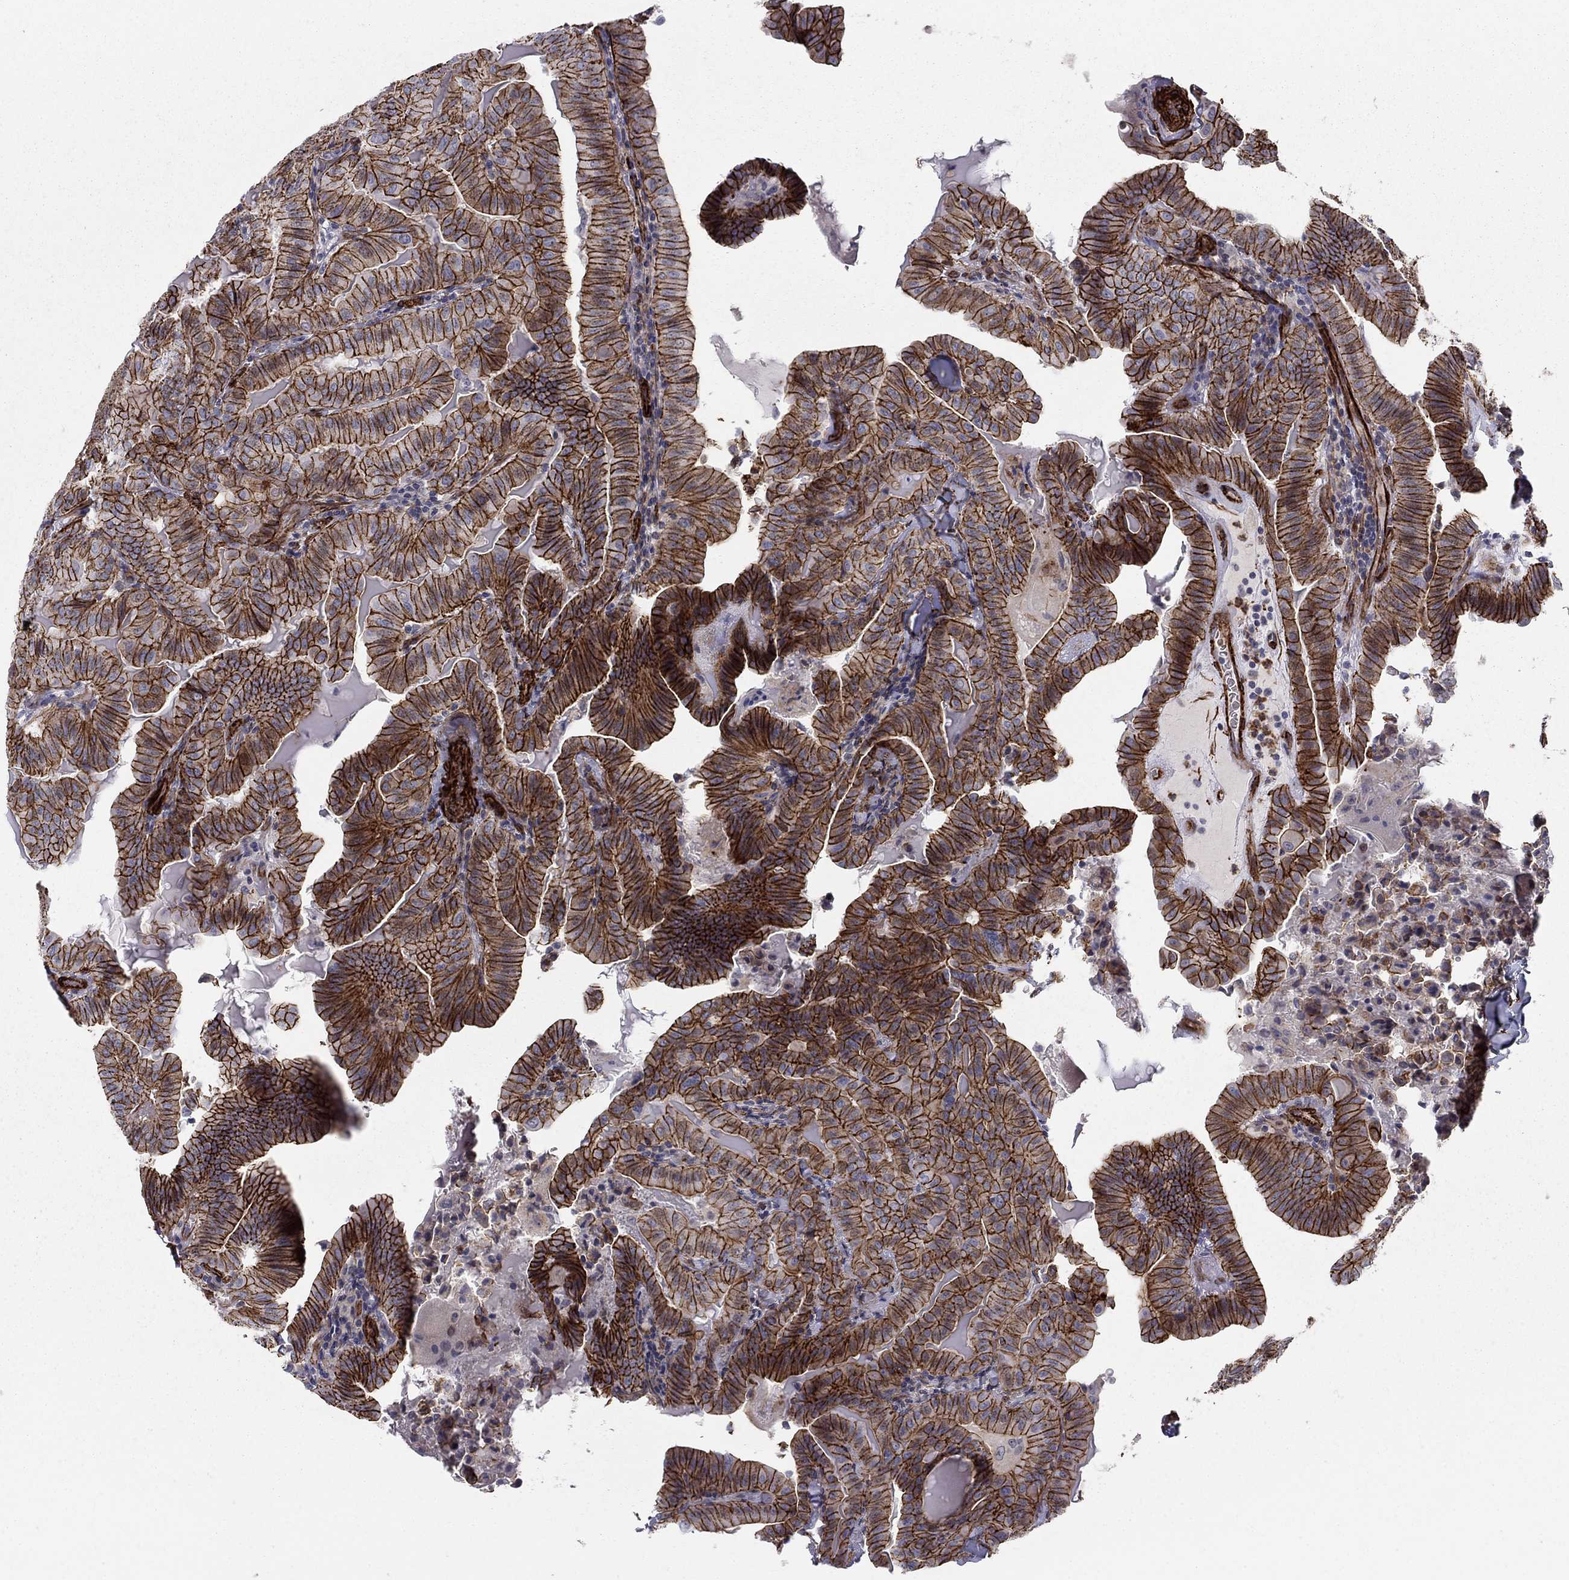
{"staining": {"intensity": "strong", "quantity": ">75%", "location": "cytoplasmic/membranous"}, "tissue": "thyroid cancer", "cell_type": "Tumor cells", "image_type": "cancer", "snomed": [{"axis": "morphology", "description": "Papillary adenocarcinoma, NOS"}, {"axis": "topography", "description": "Thyroid gland"}], "caption": "A histopathology image of thyroid papillary adenocarcinoma stained for a protein displays strong cytoplasmic/membranous brown staining in tumor cells. (DAB IHC with brightfield microscopy, high magnification).", "gene": "KRBA1", "patient": {"sex": "female", "age": 68}}